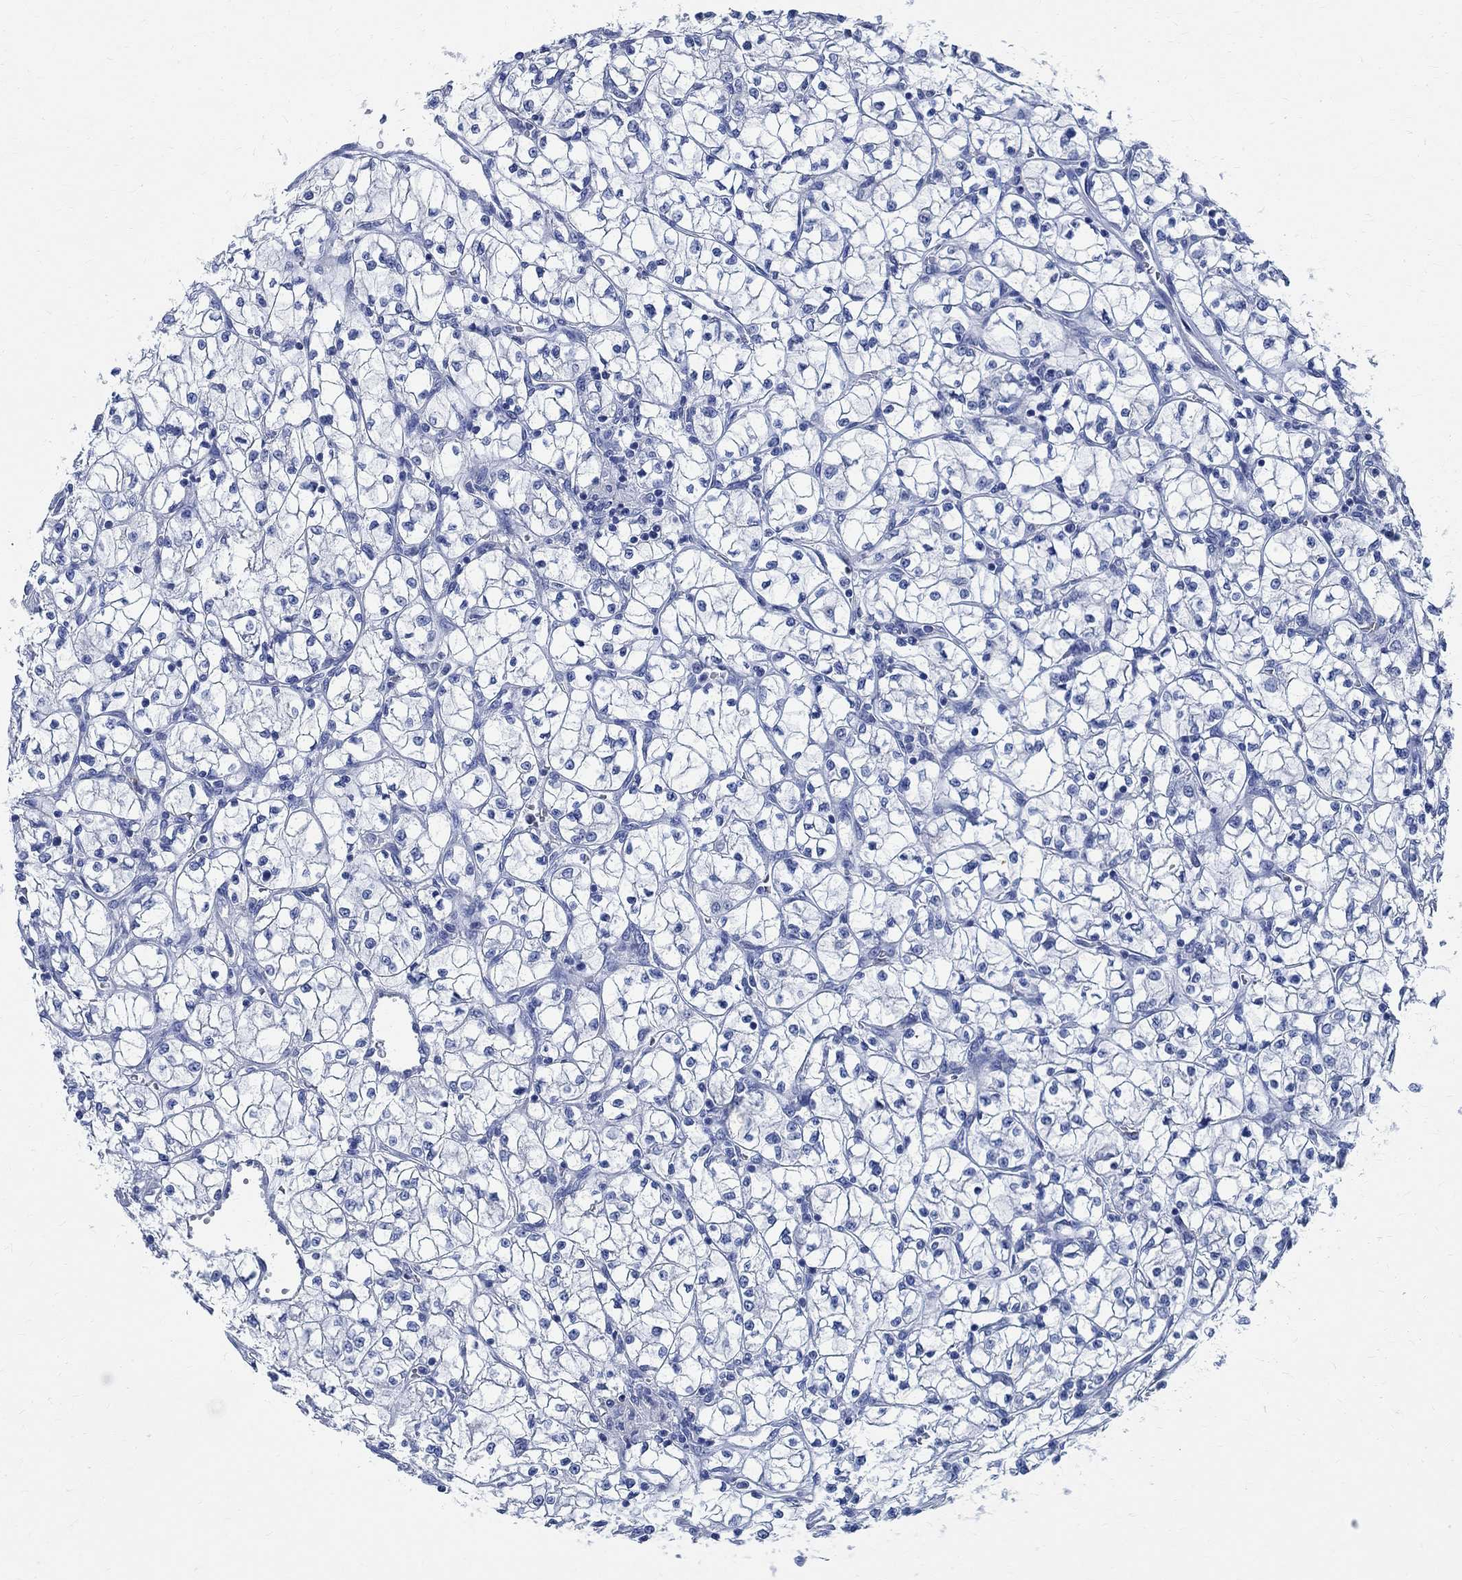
{"staining": {"intensity": "negative", "quantity": "none", "location": "none"}, "tissue": "renal cancer", "cell_type": "Tumor cells", "image_type": "cancer", "snomed": [{"axis": "morphology", "description": "Adenocarcinoma, NOS"}, {"axis": "topography", "description": "Kidney"}], "caption": "Tumor cells are negative for brown protein staining in adenocarcinoma (renal). Brightfield microscopy of immunohistochemistry stained with DAB (3,3'-diaminobenzidine) (brown) and hematoxylin (blue), captured at high magnification.", "gene": "TMEM221", "patient": {"sex": "female", "age": 64}}